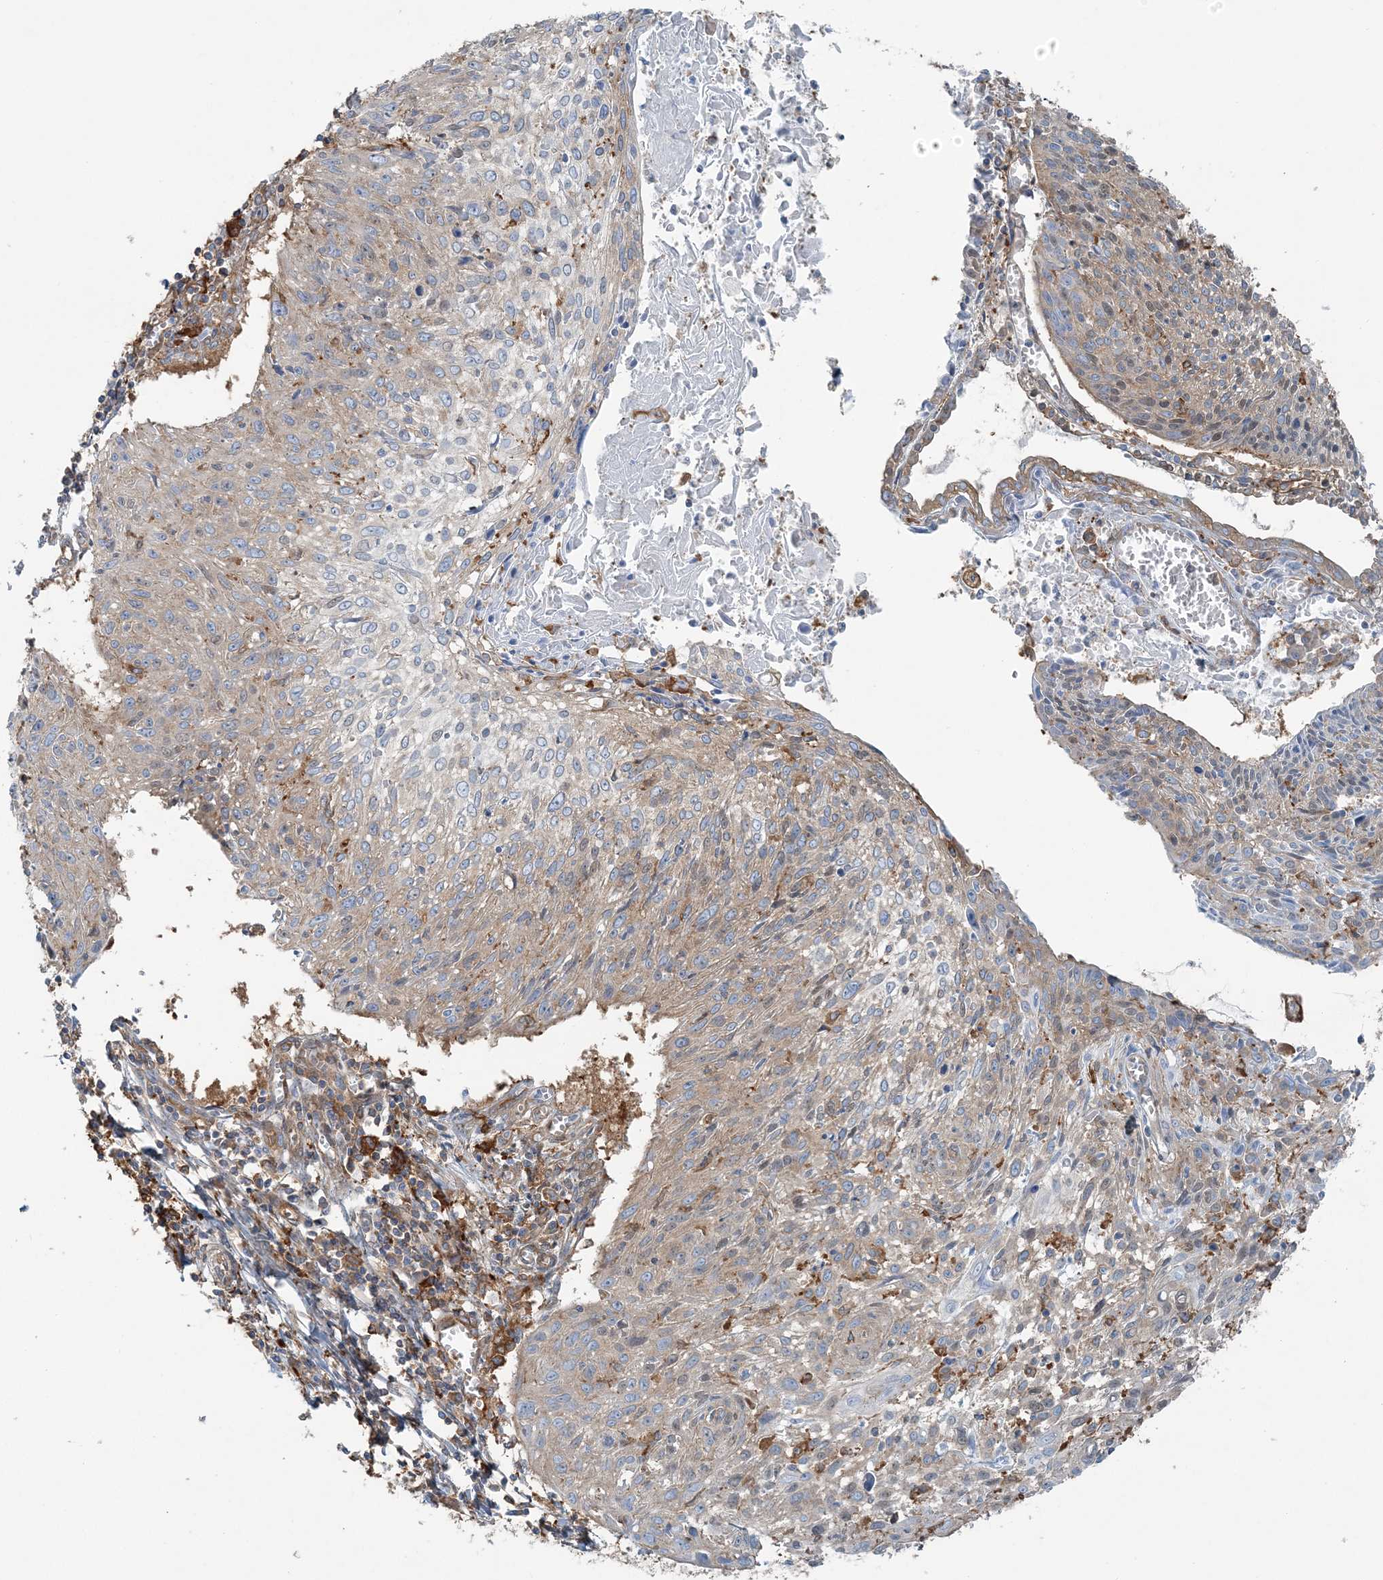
{"staining": {"intensity": "weak", "quantity": "25%-75%", "location": "cytoplasmic/membranous"}, "tissue": "cervical cancer", "cell_type": "Tumor cells", "image_type": "cancer", "snomed": [{"axis": "morphology", "description": "Squamous cell carcinoma, NOS"}, {"axis": "topography", "description": "Cervix"}], "caption": "Immunohistochemical staining of squamous cell carcinoma (cervical) reveals low levels of weak cytoplasmic/membranous expression in about 25%-75% of tumor cells. (Brightfield microscopy of DAB IHC at high magnification).", "gene": "SNX2", "patient": {"sex": "female", "age": 51}}